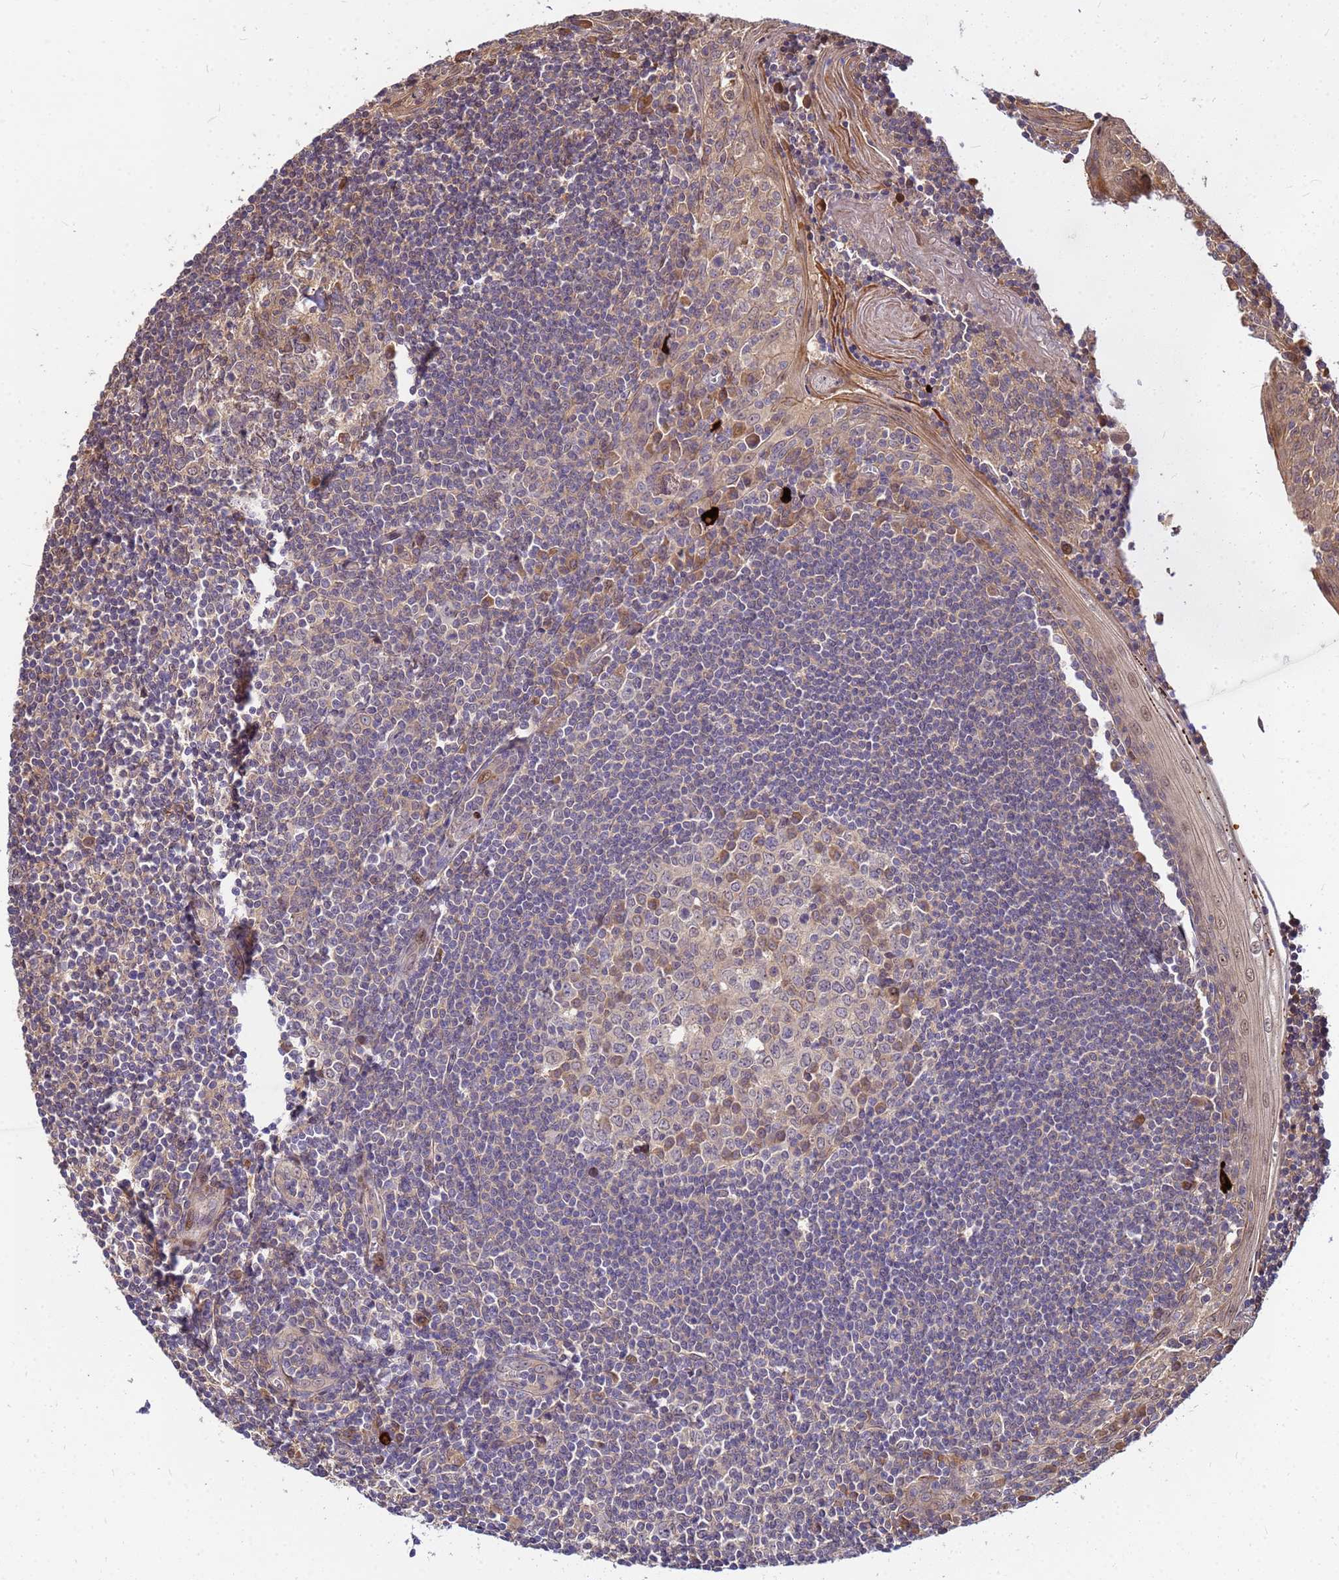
{"staining": {"intensity": "moderate", "quantity": "<25%", "location": "cytoplasmic/membranous"}, "tissue": "tonsil", "cell_type": "Germinal center cells", "image_type": "normal", "snomed": [{"axis": "morphology", "description": "Normal tissue, NOS"}, {"axis": "topography", "description": "Tonsil"}], "caption": "Tonsil stained for a protein demonstrates moderate cytoplasmic/membranous positivity in germinal center cells. (brown staining indicates protein expression, while blue staining denotes nuclei).", "gene": "DUS4L", "patient": {"sex": "male", "age": 27}}